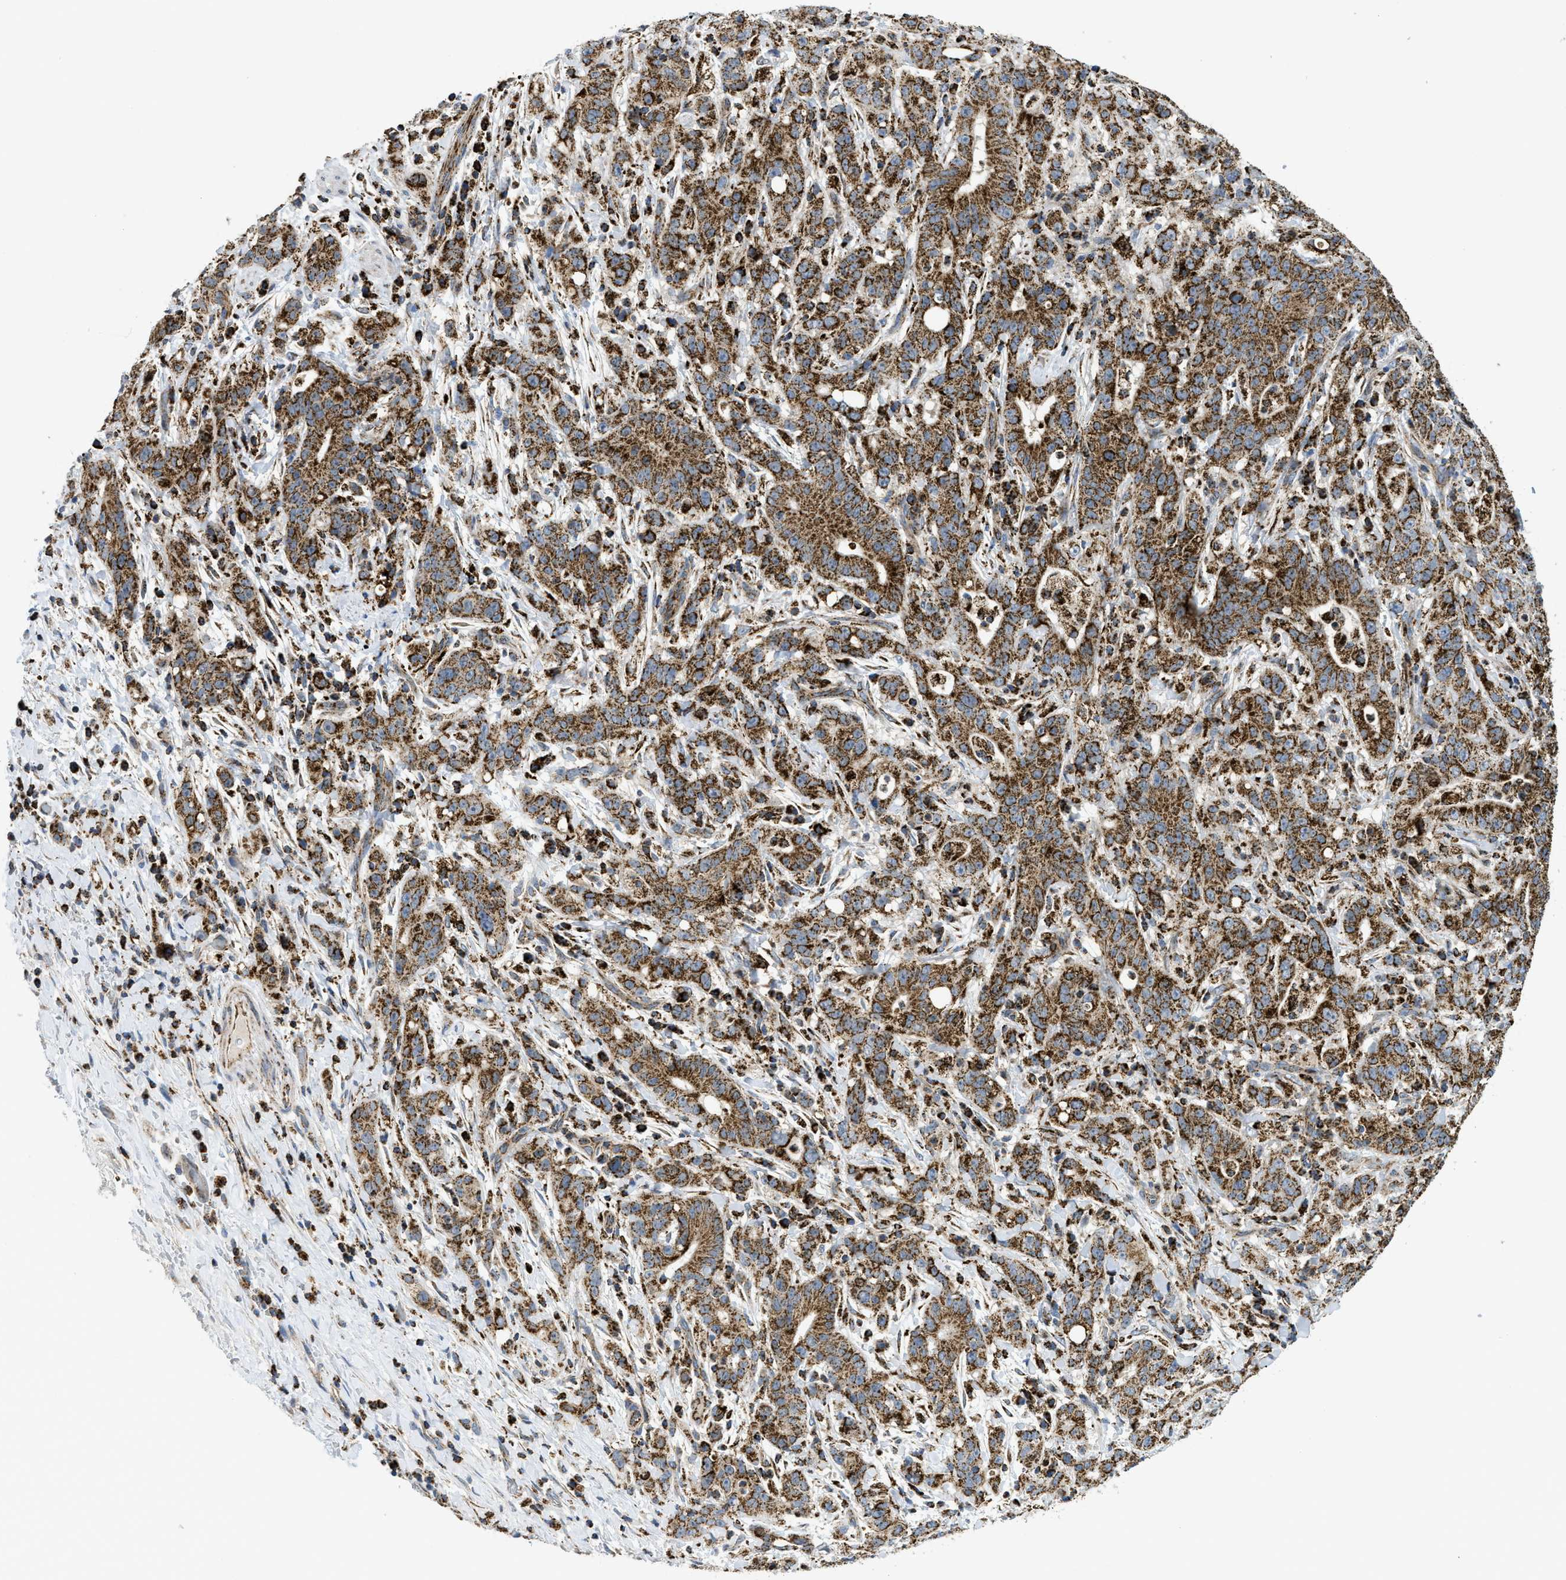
{"staining": {"intensity": "strong", "quantity": ">75%", "location": "cytoplasmic/membranous"}, "tissue": "liver cancer", "cell_type": "Tumor cells", "image_type": "cancer", "snomed": [{"axis": "morphology", "description": "Cholangiocarcinoma"}, {"axis": "topography", "description": "Liver"}], "caption": "Cholangiocarcinoma (liver) was stained to show a protein in brown. There is high levels of strong cytoplasmic/membranous staining in approximately >75% of tumor cells. (brown staining indicates protein expression, while blue staining denotes nuclei).", "gene": "SQOR", "patient": {"sex": "female", "age": 38}}